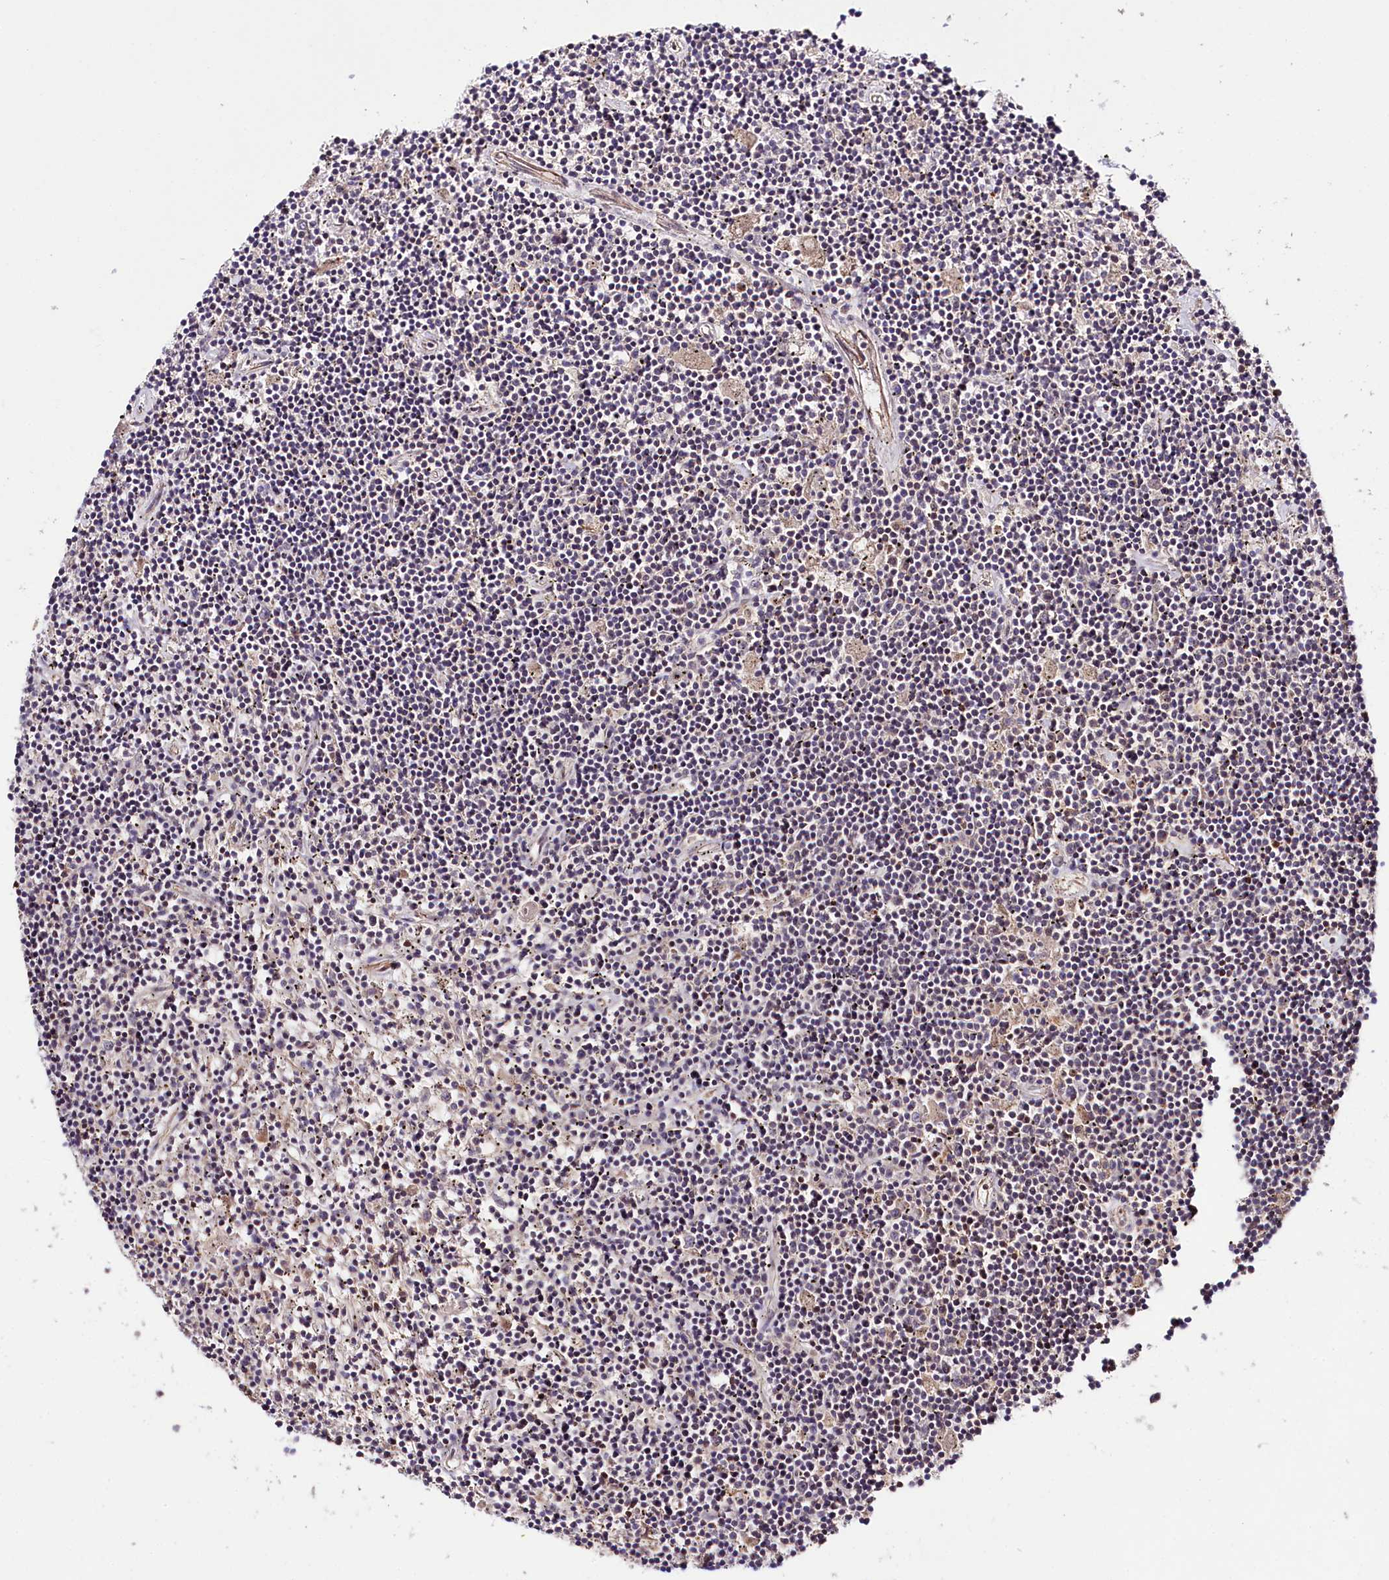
{"staining": {"intensity": "moderate", "quantity": "<25%", "location": "cytoplasmic/membranous"}, "tissue": "lymphoma", "cell_type": "Tumor cells", "image_type": "cancer", "snomed": [{"axis": "morphology", "description": "Malignant lymphoma, non-Hodgkin's type, Low grade"}, {"axis": "topography", "description": "Spleen"}], "caption": "IHC of malignant lymphoma, non-Hodgkin's type (low-grade) exhibits low levels of moderate cytoplasmic/membranous positivity in about <25% of tumor cells. Using DAB (brown) and hematoxylin (blue) stains, captured at high magnification using brightfield microscopy.", "gene": "TAFAZZIN", "patient": {"sex": "male", "age": 76}}